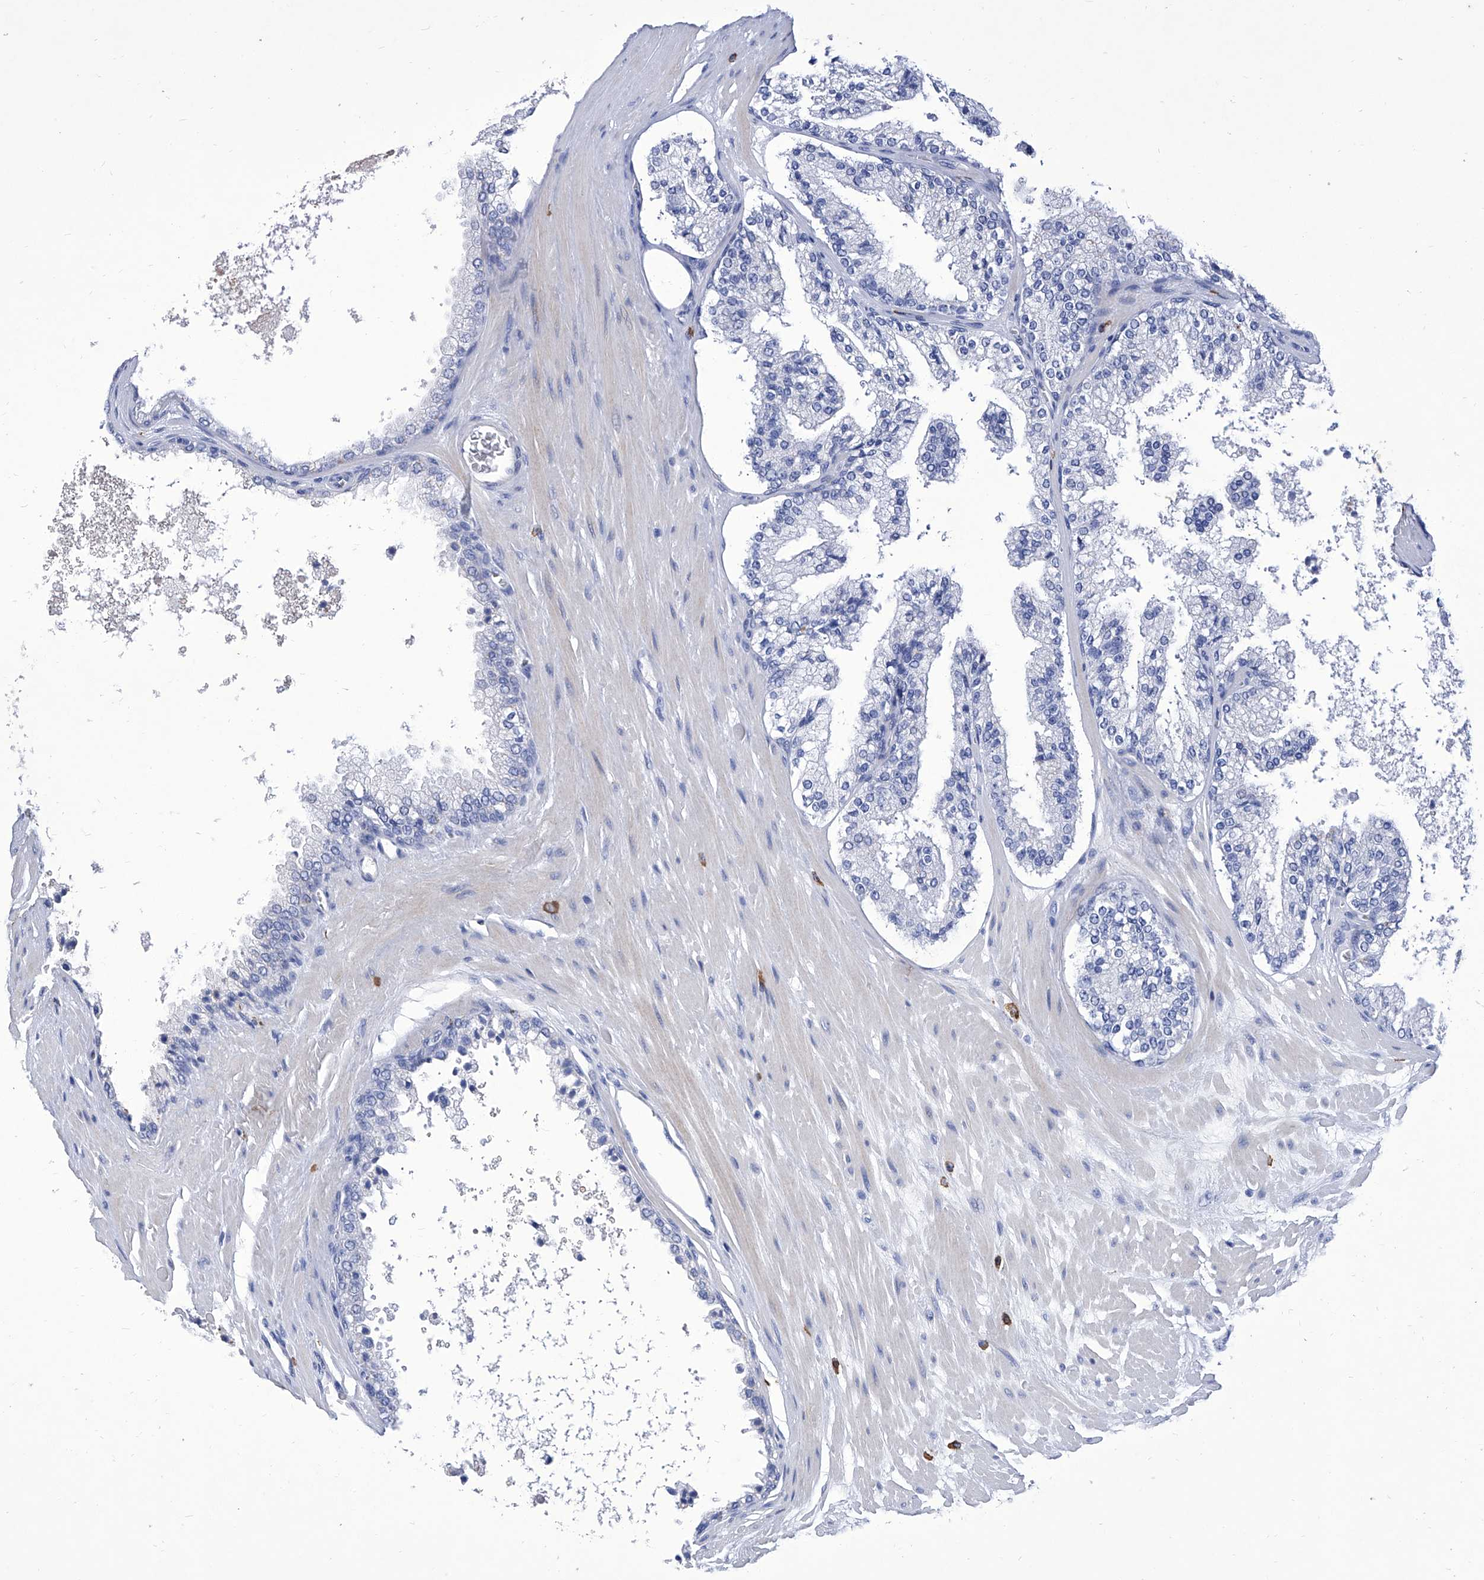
{"staining": {"intensity": "negative", "quantity": "none", "location": "none"}, "tissue": "prostate cancer", "cell_type": "Tumor cells", "image_type": "cancer", "snomed": [{"axis": "morphology", "description": "Adenocarcinoma, High grade"}, {"axis": "topography", "description": "Prostate"}], "caption": "Image shows no significant protein staining in tumor cells of adenocarcinoma (high-grade) (prostate).", "gene": "IFNL2", "patient": {"sex": "male", "age": 65}}